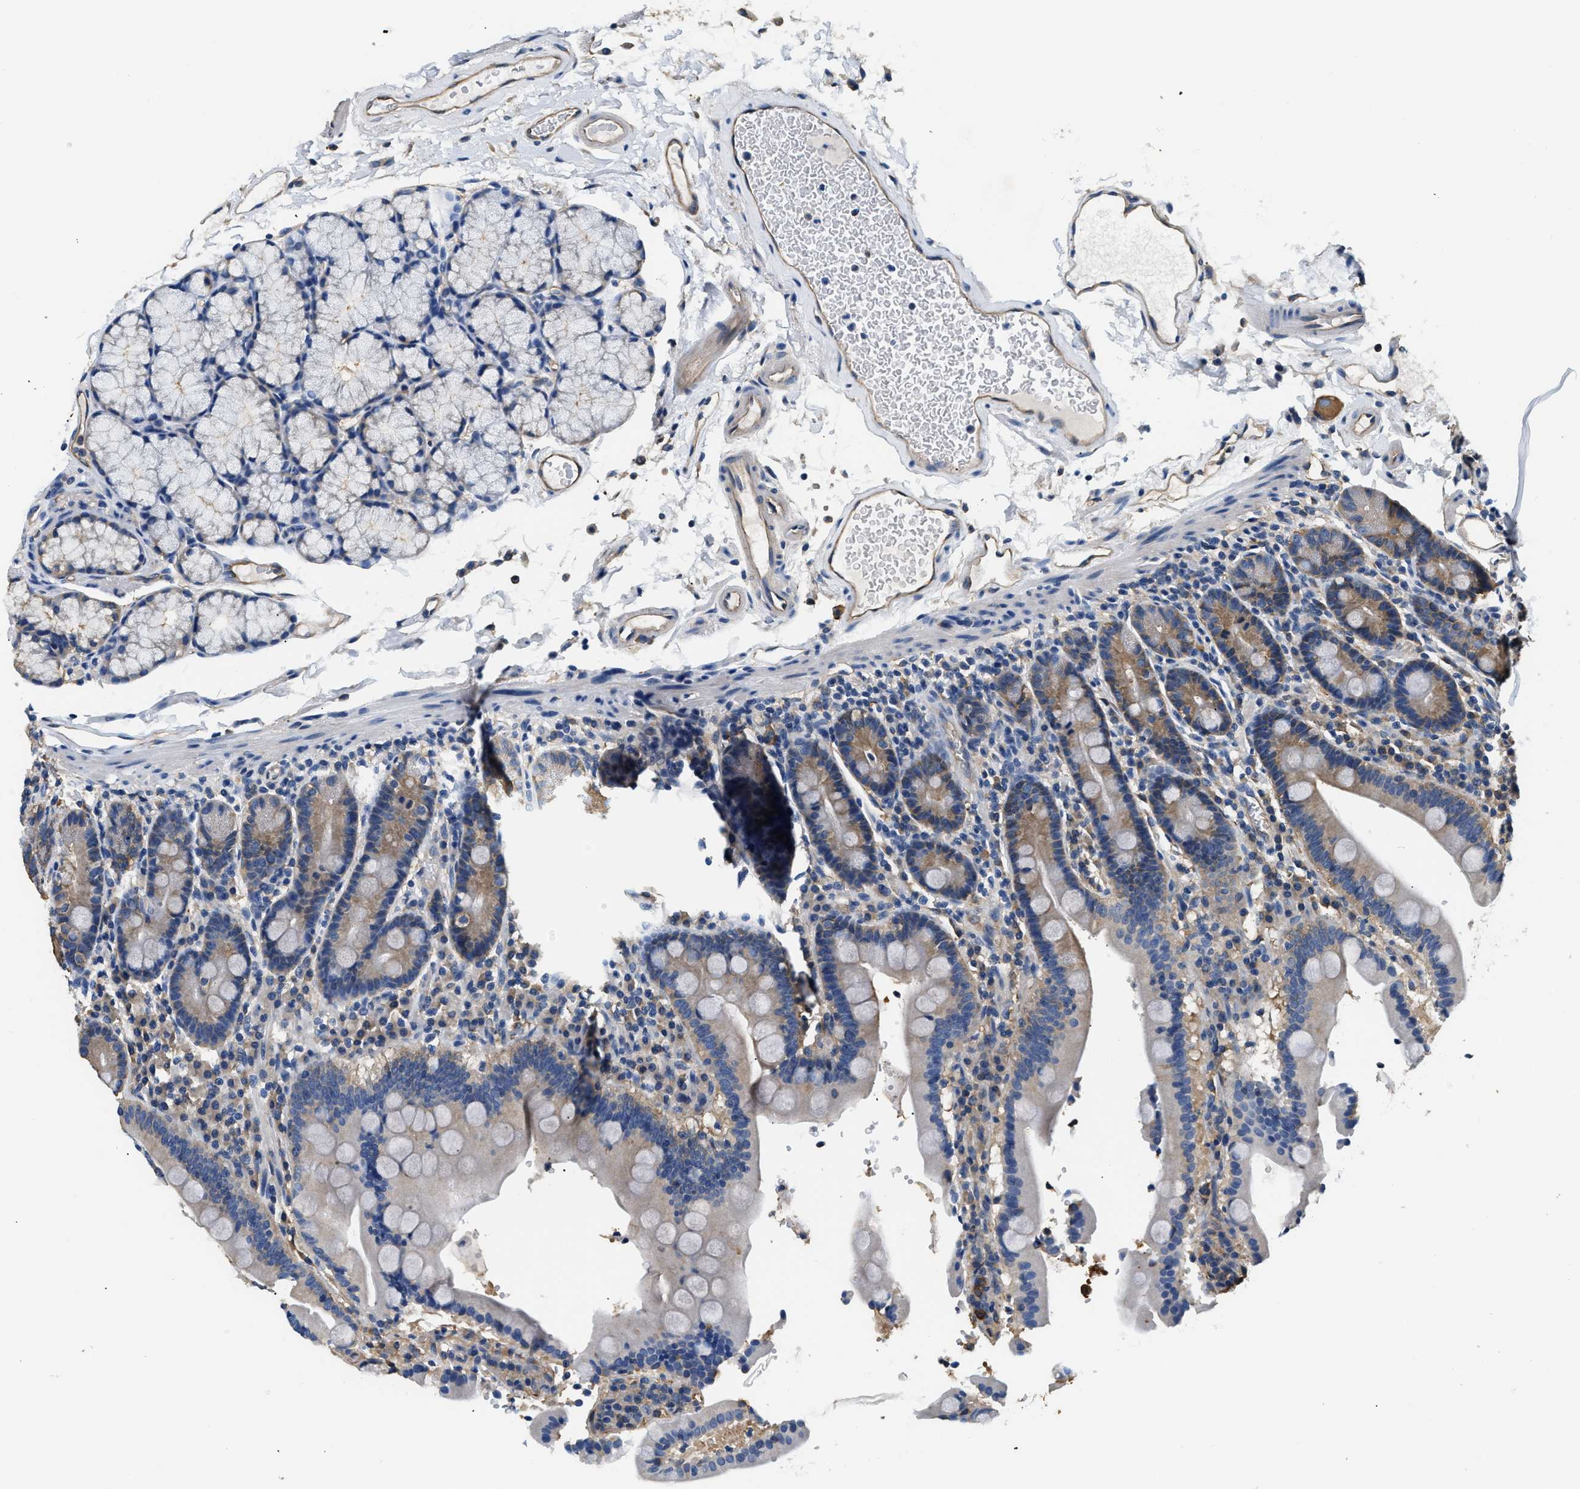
{"staining": {"intensity": "moderate", "quantity": "<25%", "location": "cytoplasmic/membranous"}, "tissue": "duodenum", "cell_type": "Glandular cells", "image_type": "normal", "snomed": [{"axis": "morphology", "description": "Normal tissue, NOS"}, {"axis": "topography", "description": "Small intestine, NOS"}], "caption": "IHC staining of benign duodenum, which reveals low levels of moderate cytoplasmic/membranous positivity in approximately <25% of glandular cells indicating moderate cytoplasmic/membranous protein staining. The staining was performed using DAB (3,3'-diaminobenzidine) (brown) for protein detection and nuclei were counterstained in hematoxylin (blue).", "gene": "PPP2R1B", "patient": {"sex": "female", "age": 71}}